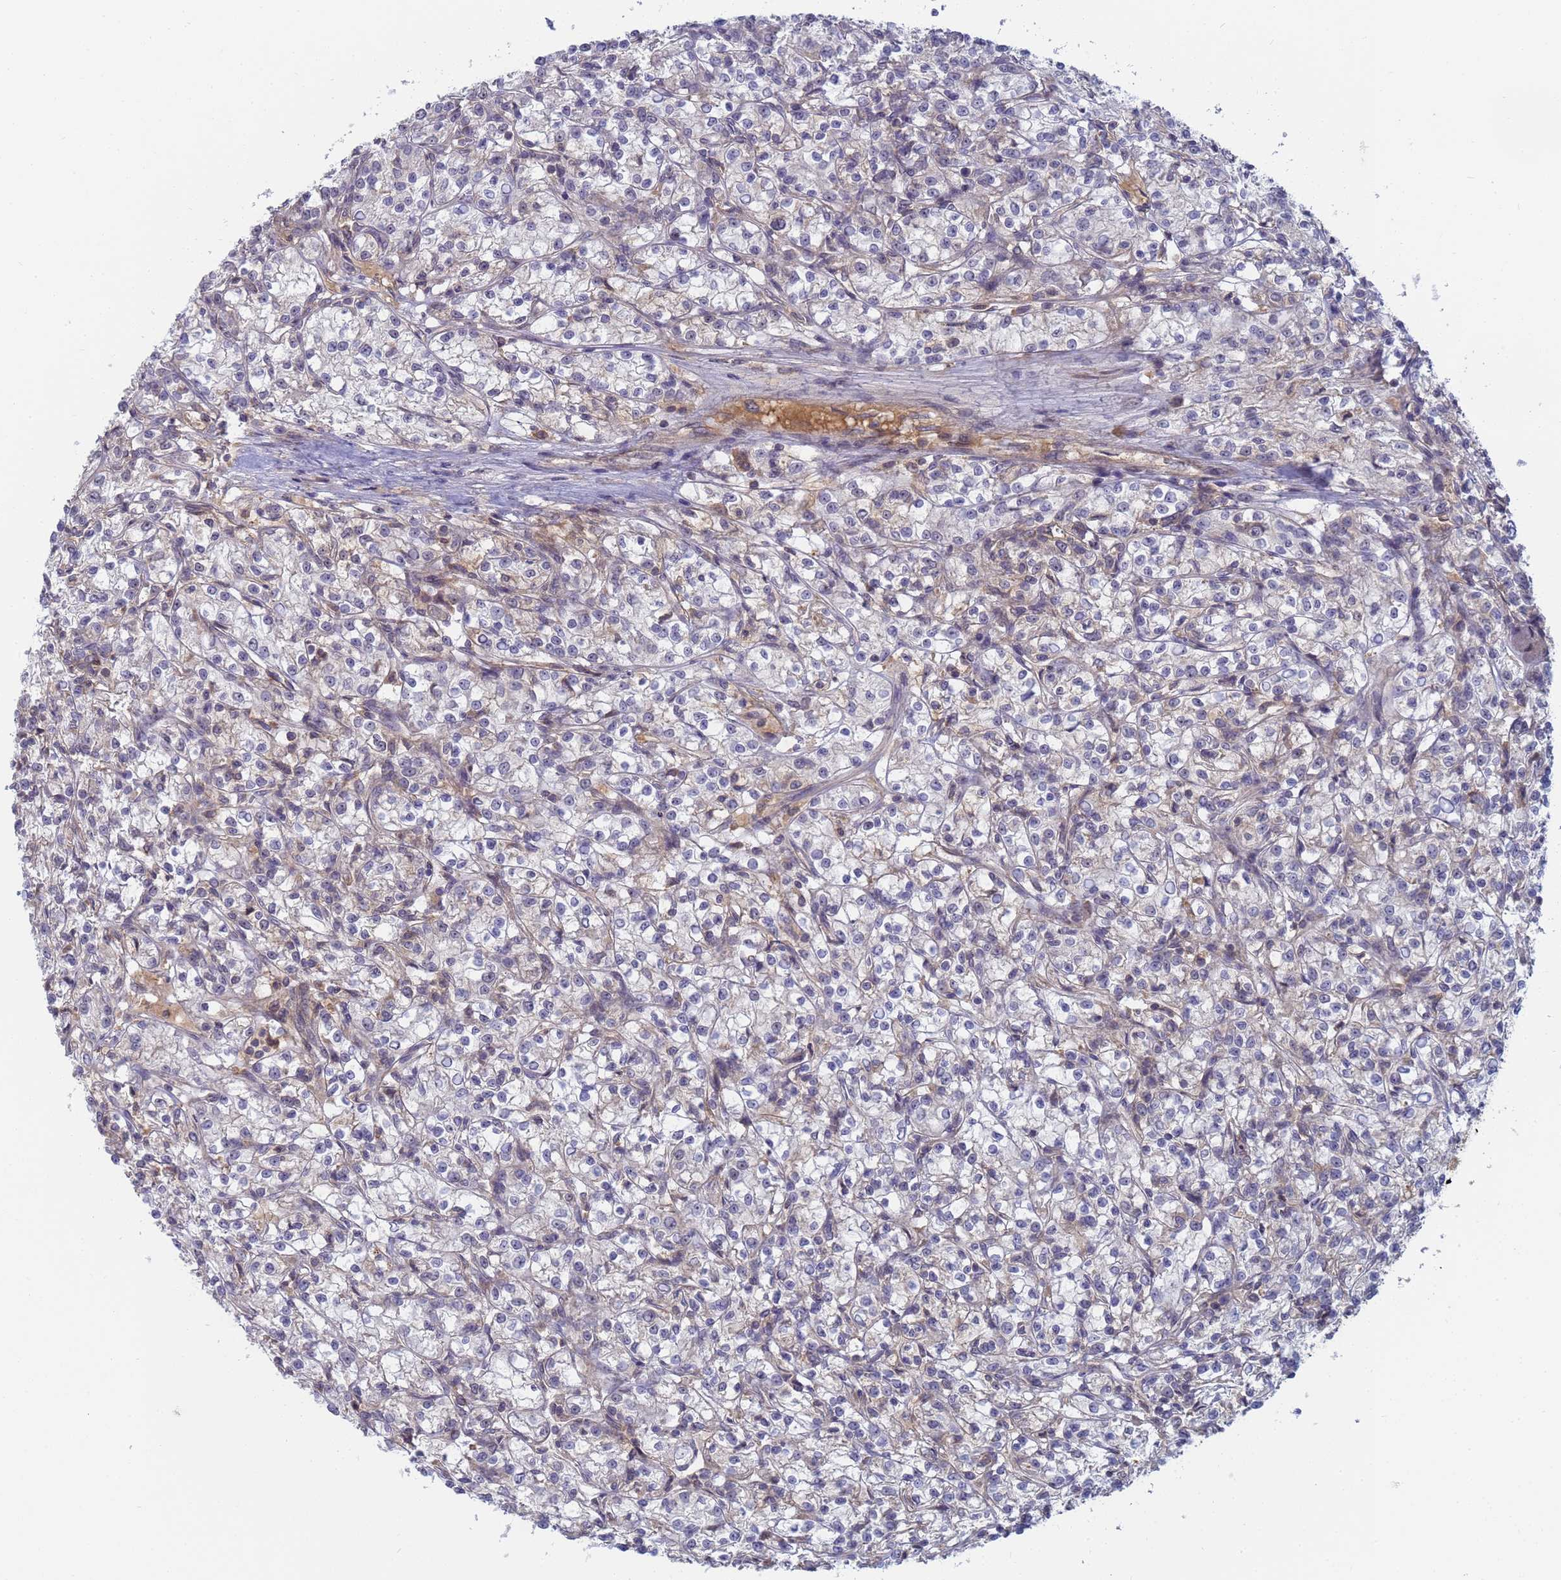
{"staining": {"intensity": "negative", "quantity": "none", "location": "none"}, "tissue": "renal cancer", "cell_type": "Tumor cells", "image_type": "cancer", "snomed": [{"axis": "morphology", "description": "Adenocarcinoma, NOS"}, {"axis": "topography", "description": "Kidney"}], "caption": "A photomicrograph of renal cancer (adenocarcinoma) stained for a protein demonstrates no brown staining in tumor cells.", "gene": "SHARPIN", "patient": {"sex": "female", "age": 59}}